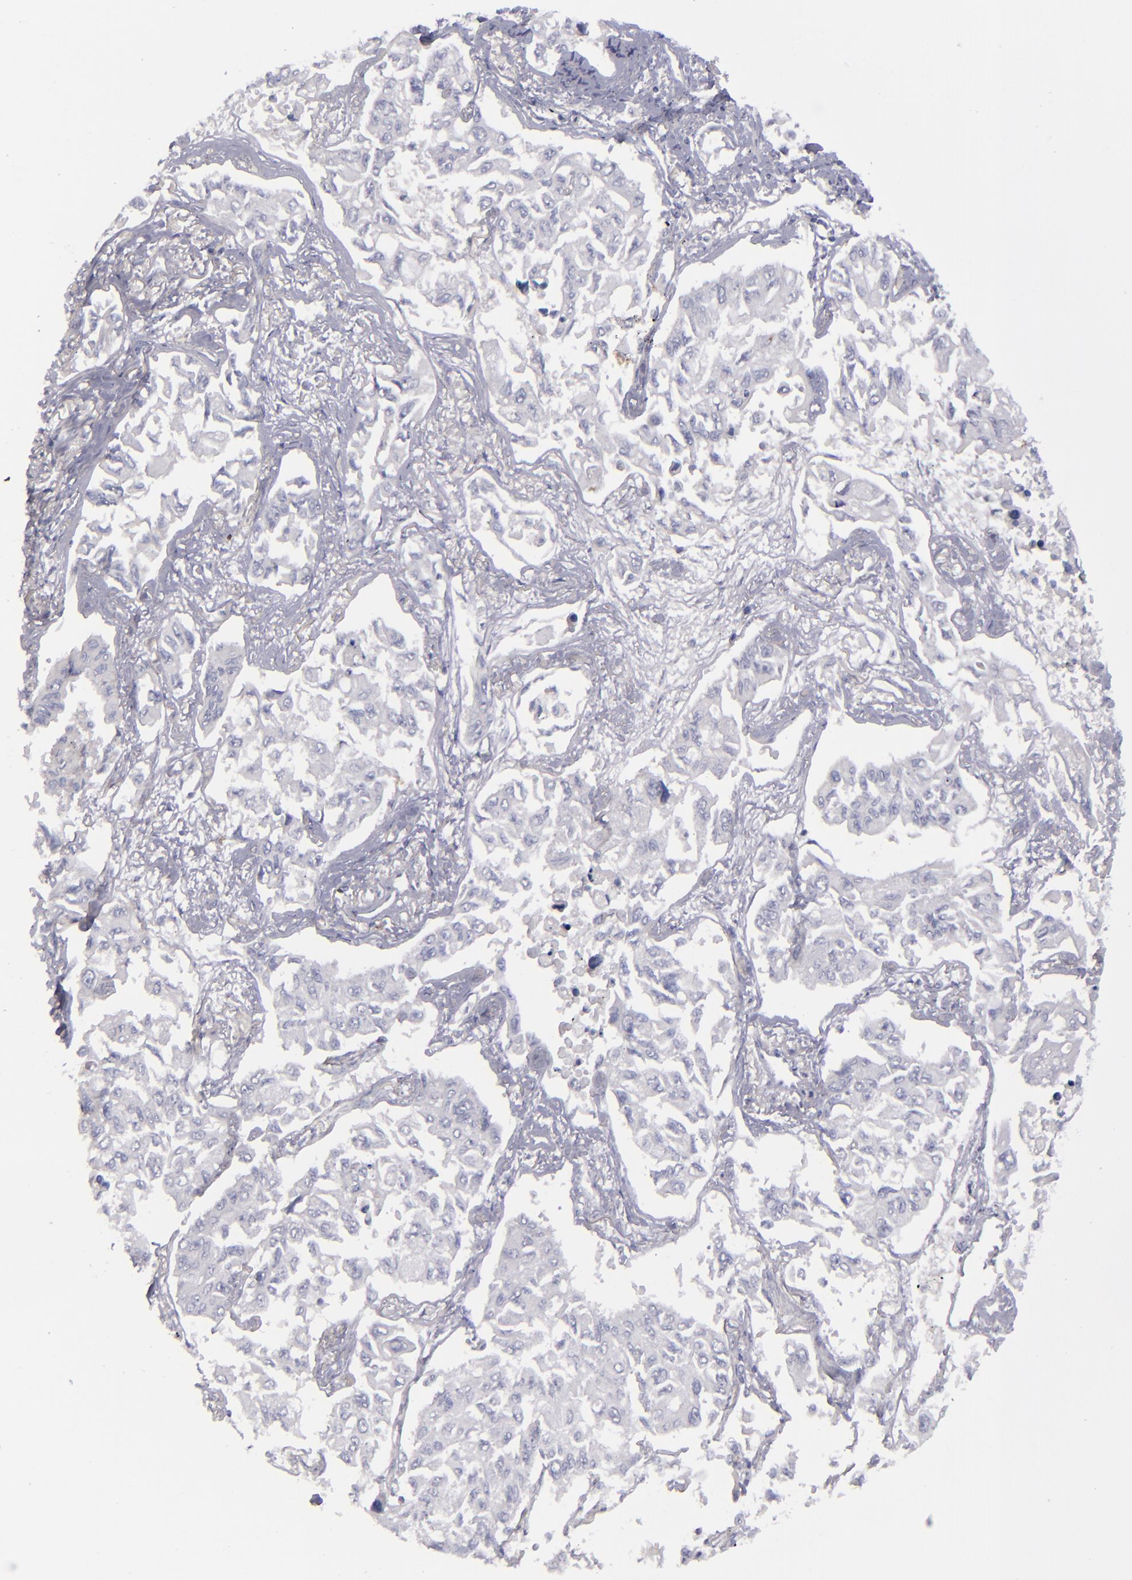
{"staining": {"intensity": "negative", "quantity": "none", "location": "none"}, "tissue": "lung cancer", "cell_type": "Tumor cells", "image_type": "cancer", "snomed": [{"axis": "morphology", "description": "Adenocarcinoma, NOS"}, {"axis": "topography", "description": "Lung"}], "caption": "Tumor cells show no significant positivity in lung adenocarcinoma.", "gene": "CD22", "patient": {"sex": "male", "age": 64}}